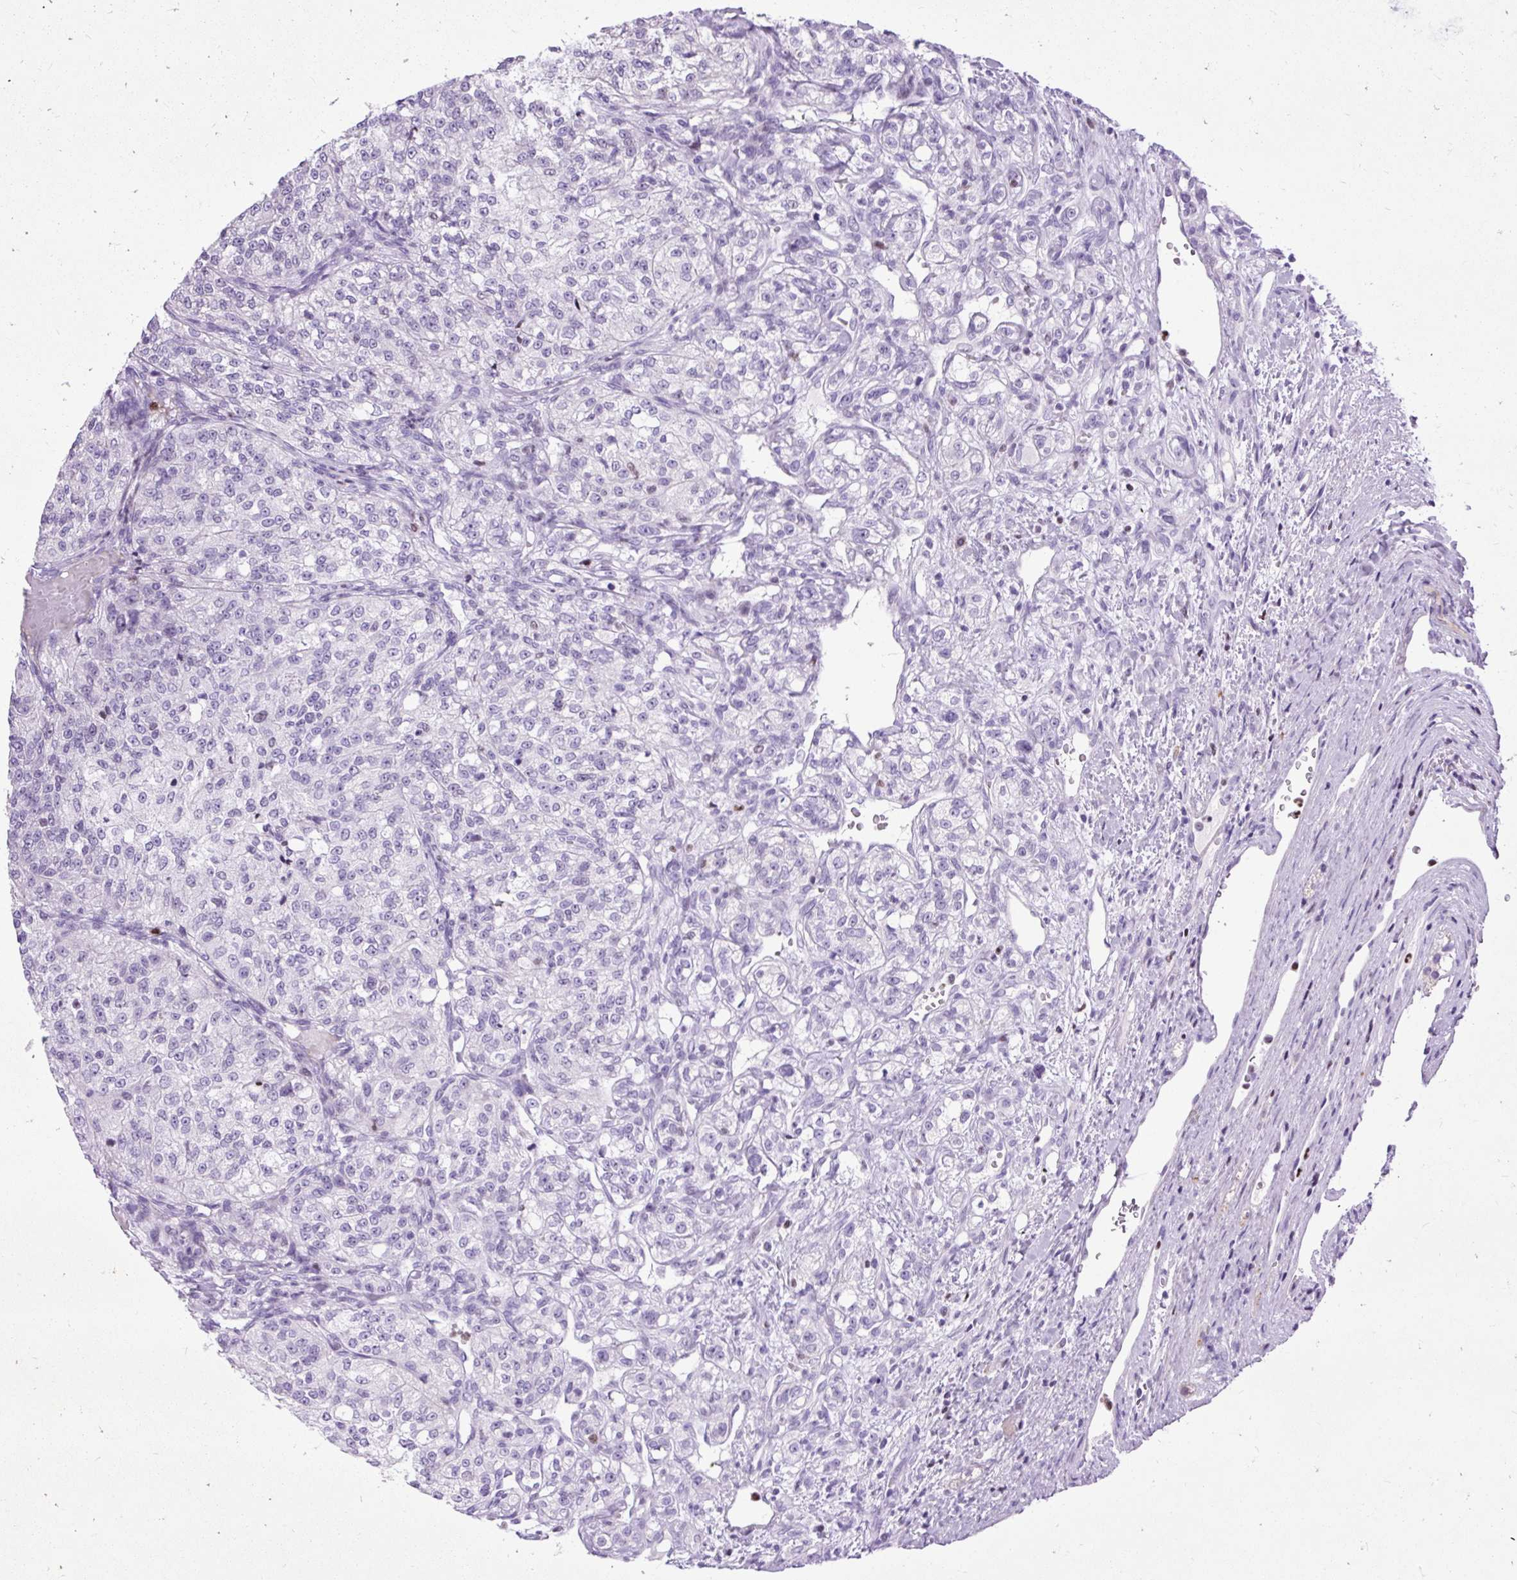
{"staining": {"intensity": "negative", "quantity": "none", "location": "none"}, "tissue": "renal cancer", "cell_type": "Tumor cells", "image_type": "cancer", "snomed": [{"axis": "morphology", "description": "Adenocarcinoma, NOS"}, {"axis": "topography", "description": "Kidney"}], "caption": "IHC micrograph of neoplastic tissue: renal cancer stained with DAB (3,3'-diaminobenzidine) shows no significant protein expression in tumor cells. The staining was performed using DAB (3,3'-diaminobenzidine) to visualize the protein expression in brown, while the nuclei were stained in blue with hematoxylin (Magnification: 20x).", "gene": "SPC24", "patient": {"sex": "female", "age": 63}}